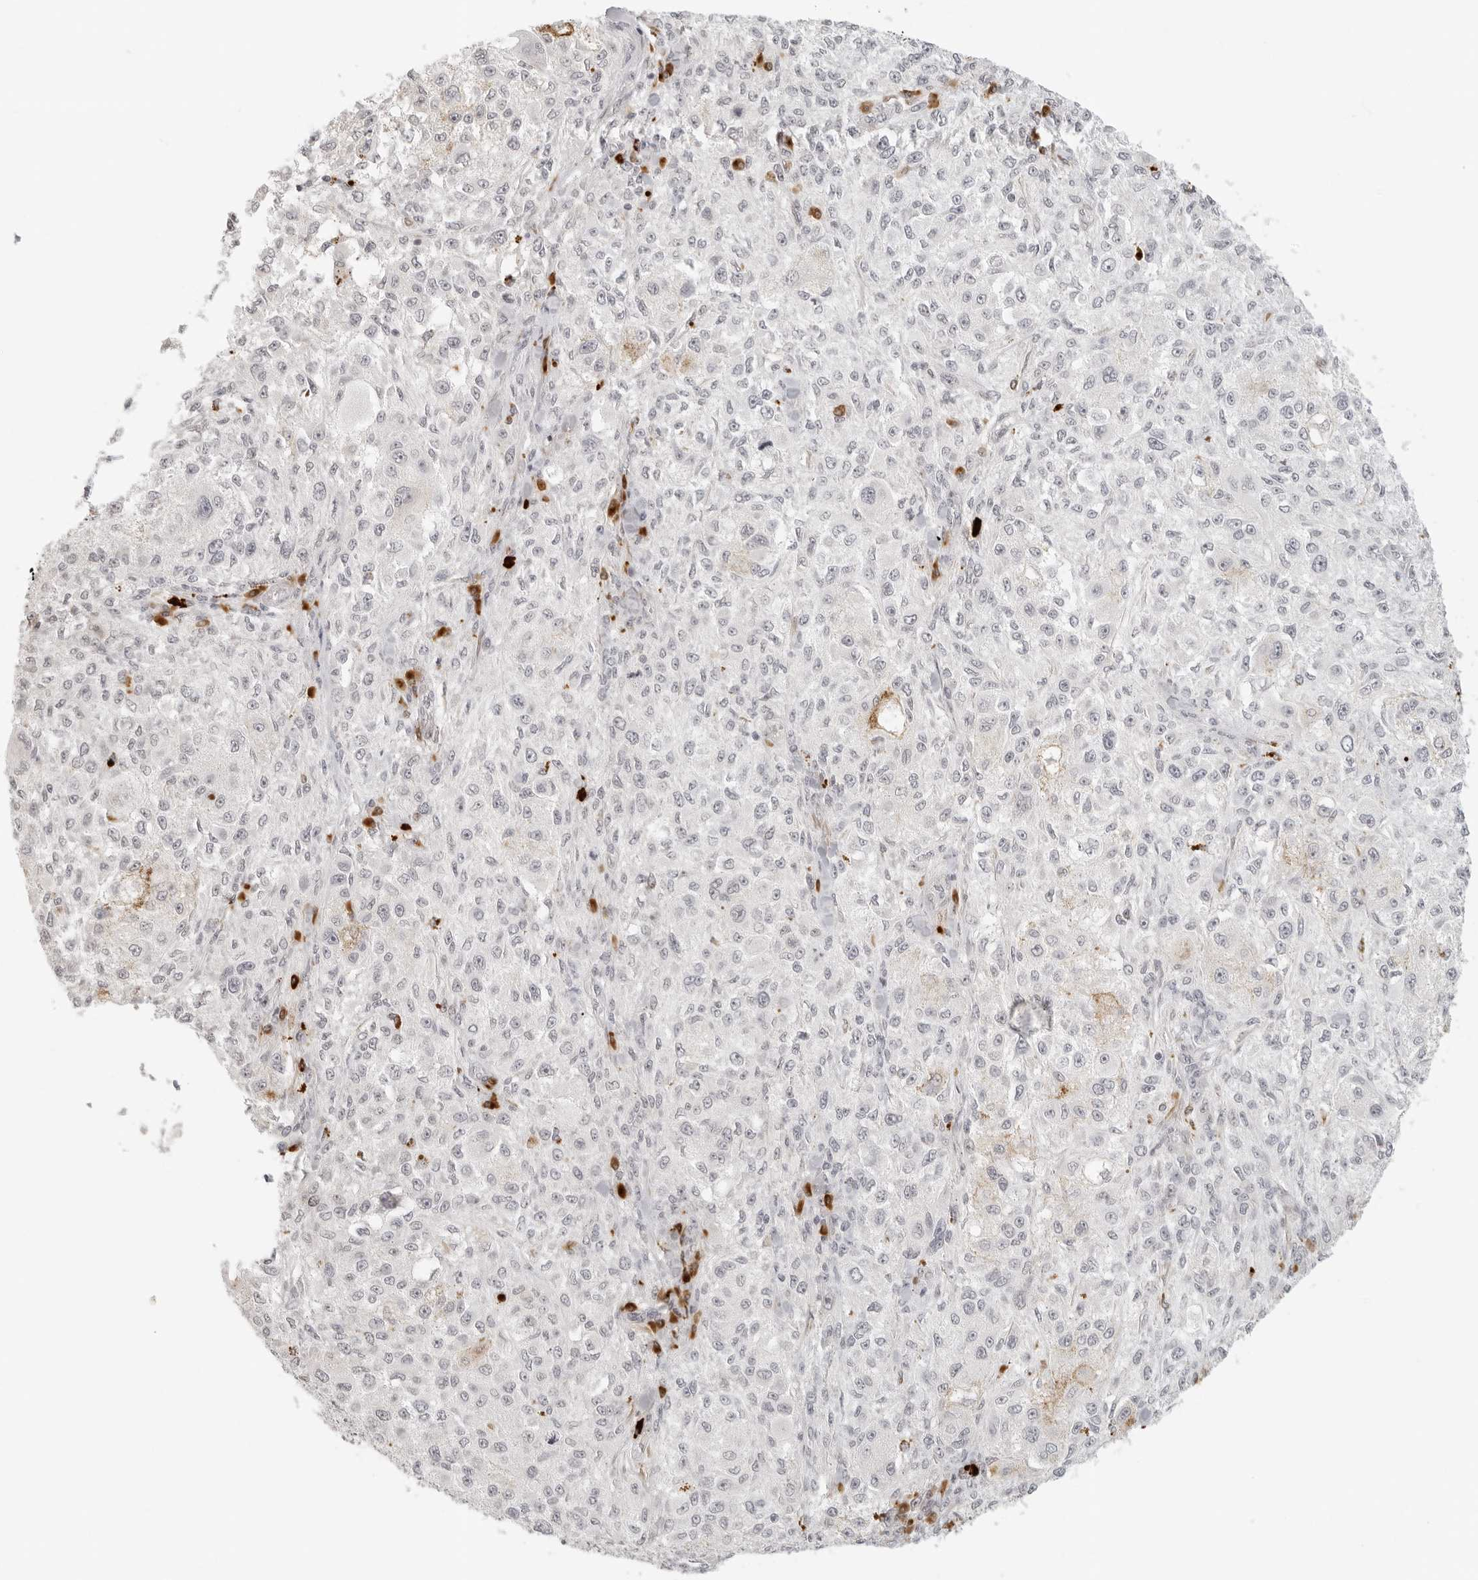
{"staining": {"intensity": "negative", "quantity": "none", "location": "none"}, "tissue": "melanoma", "cell_type": "Tumor cells", "image_type": "cancer", "snomed": [{"axis": "morphology", "description": "Necrosis, NOS"}, {"axis": "morphology", "description": "Malignant melanoma, NOS"}, {"axis": "topography", "description": "Skin"}], "caption": "This is a micrograph of IHC staining of melanoma, which shows no staining in tumor cells. Nuclei are stained in blue.", "gene": "ZNF678", "patient": {"sex": "female", "age": 87}}